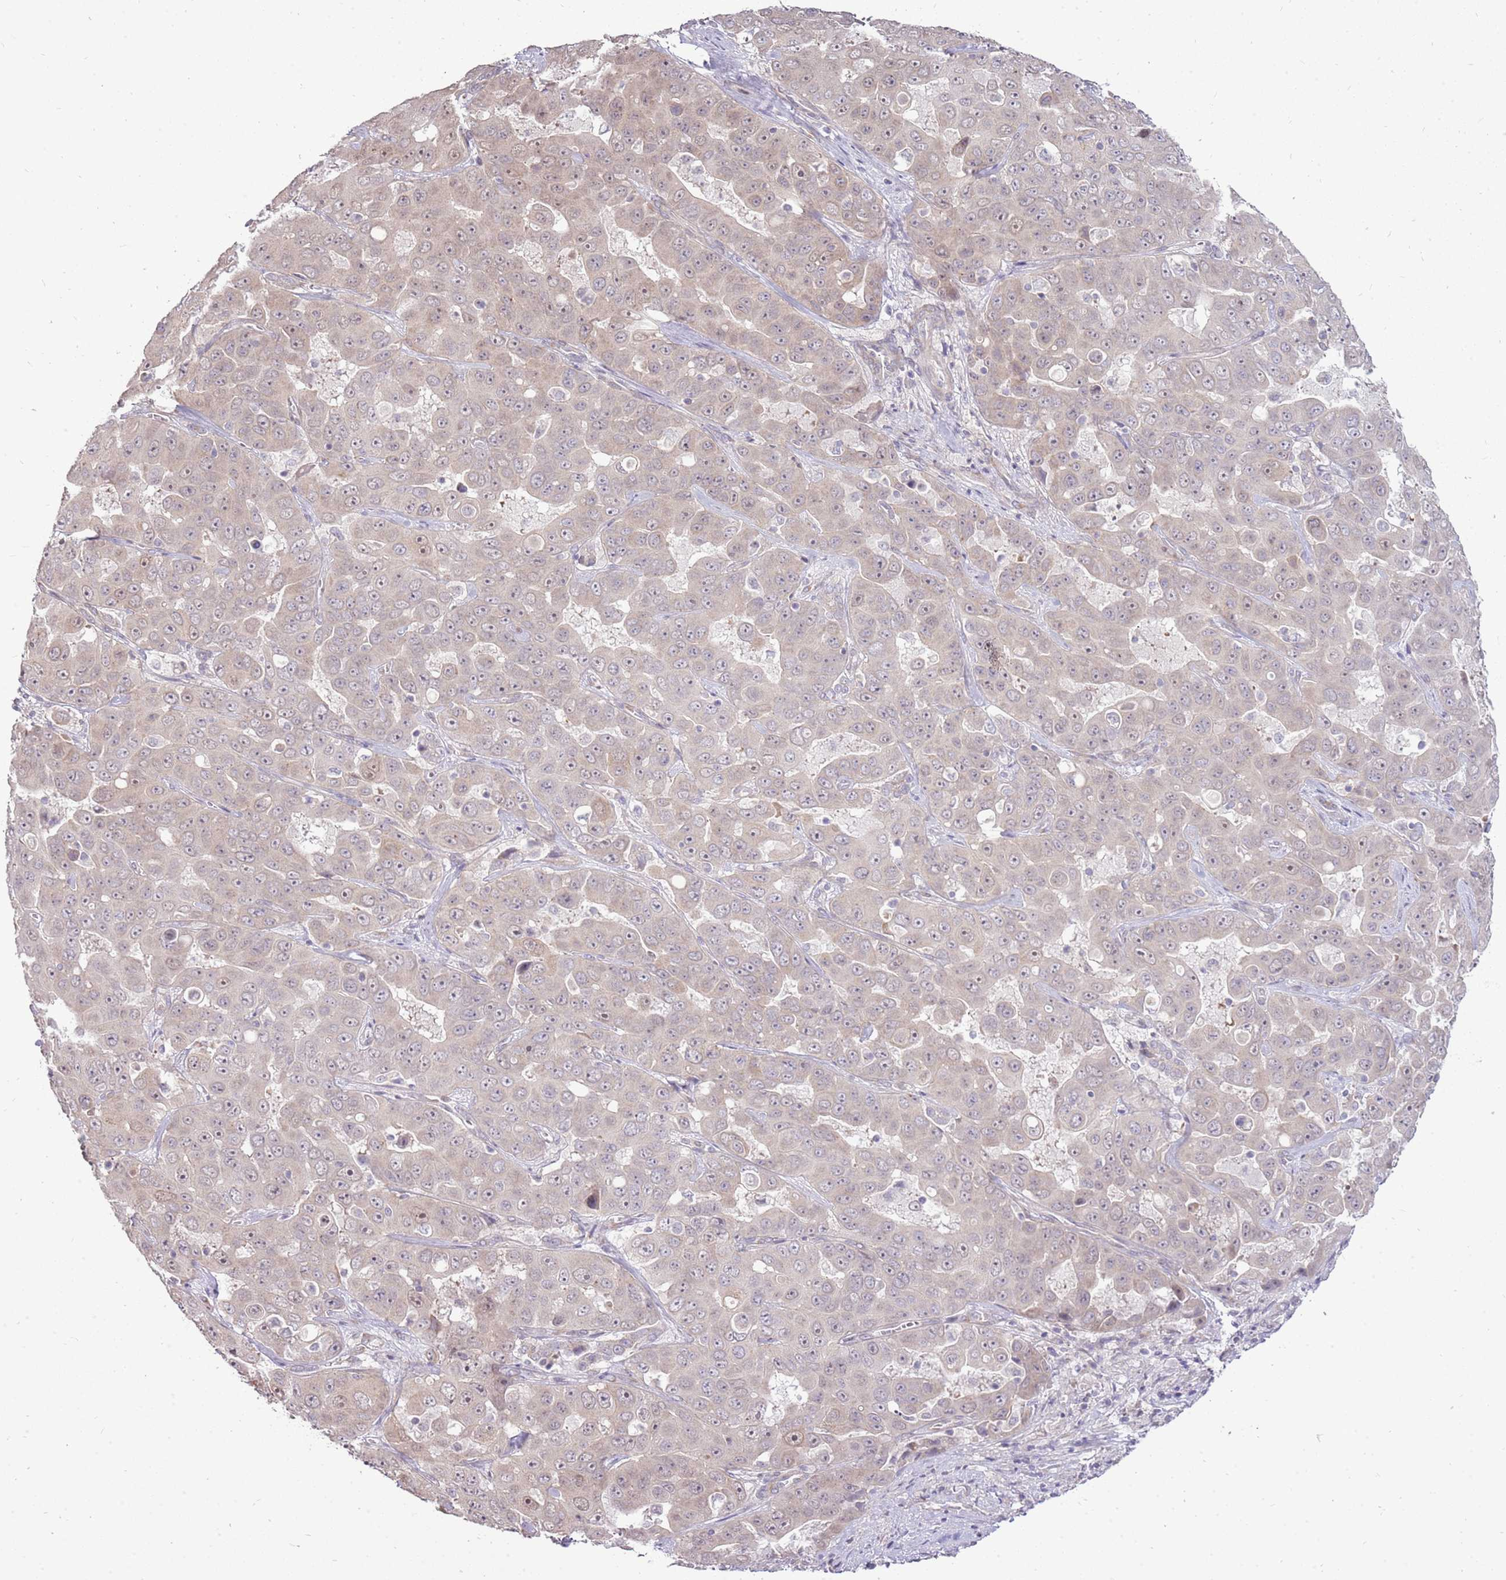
{"staining": {"intensity": "weak", "quantity": "<25%", "location": "cytoplasmic/membranous"}, "tissue": "liver cancer", "cell_type": "Tumor cells", "image_type": "cancer", "snomed": [{"axis": "morphology", "description": "Cholangiocarcinoma"}, {"axis": "topography", "description": "Liver"}], "caption": "Liver cancer was stained to show a protein in brown. There is no significant staining in tumor cells. (Immunohistochemistry (ihc), brightfield microscopy, high magnification).", "gene": "UGGT2", "patient": {"sex": "female", "age": 52}}